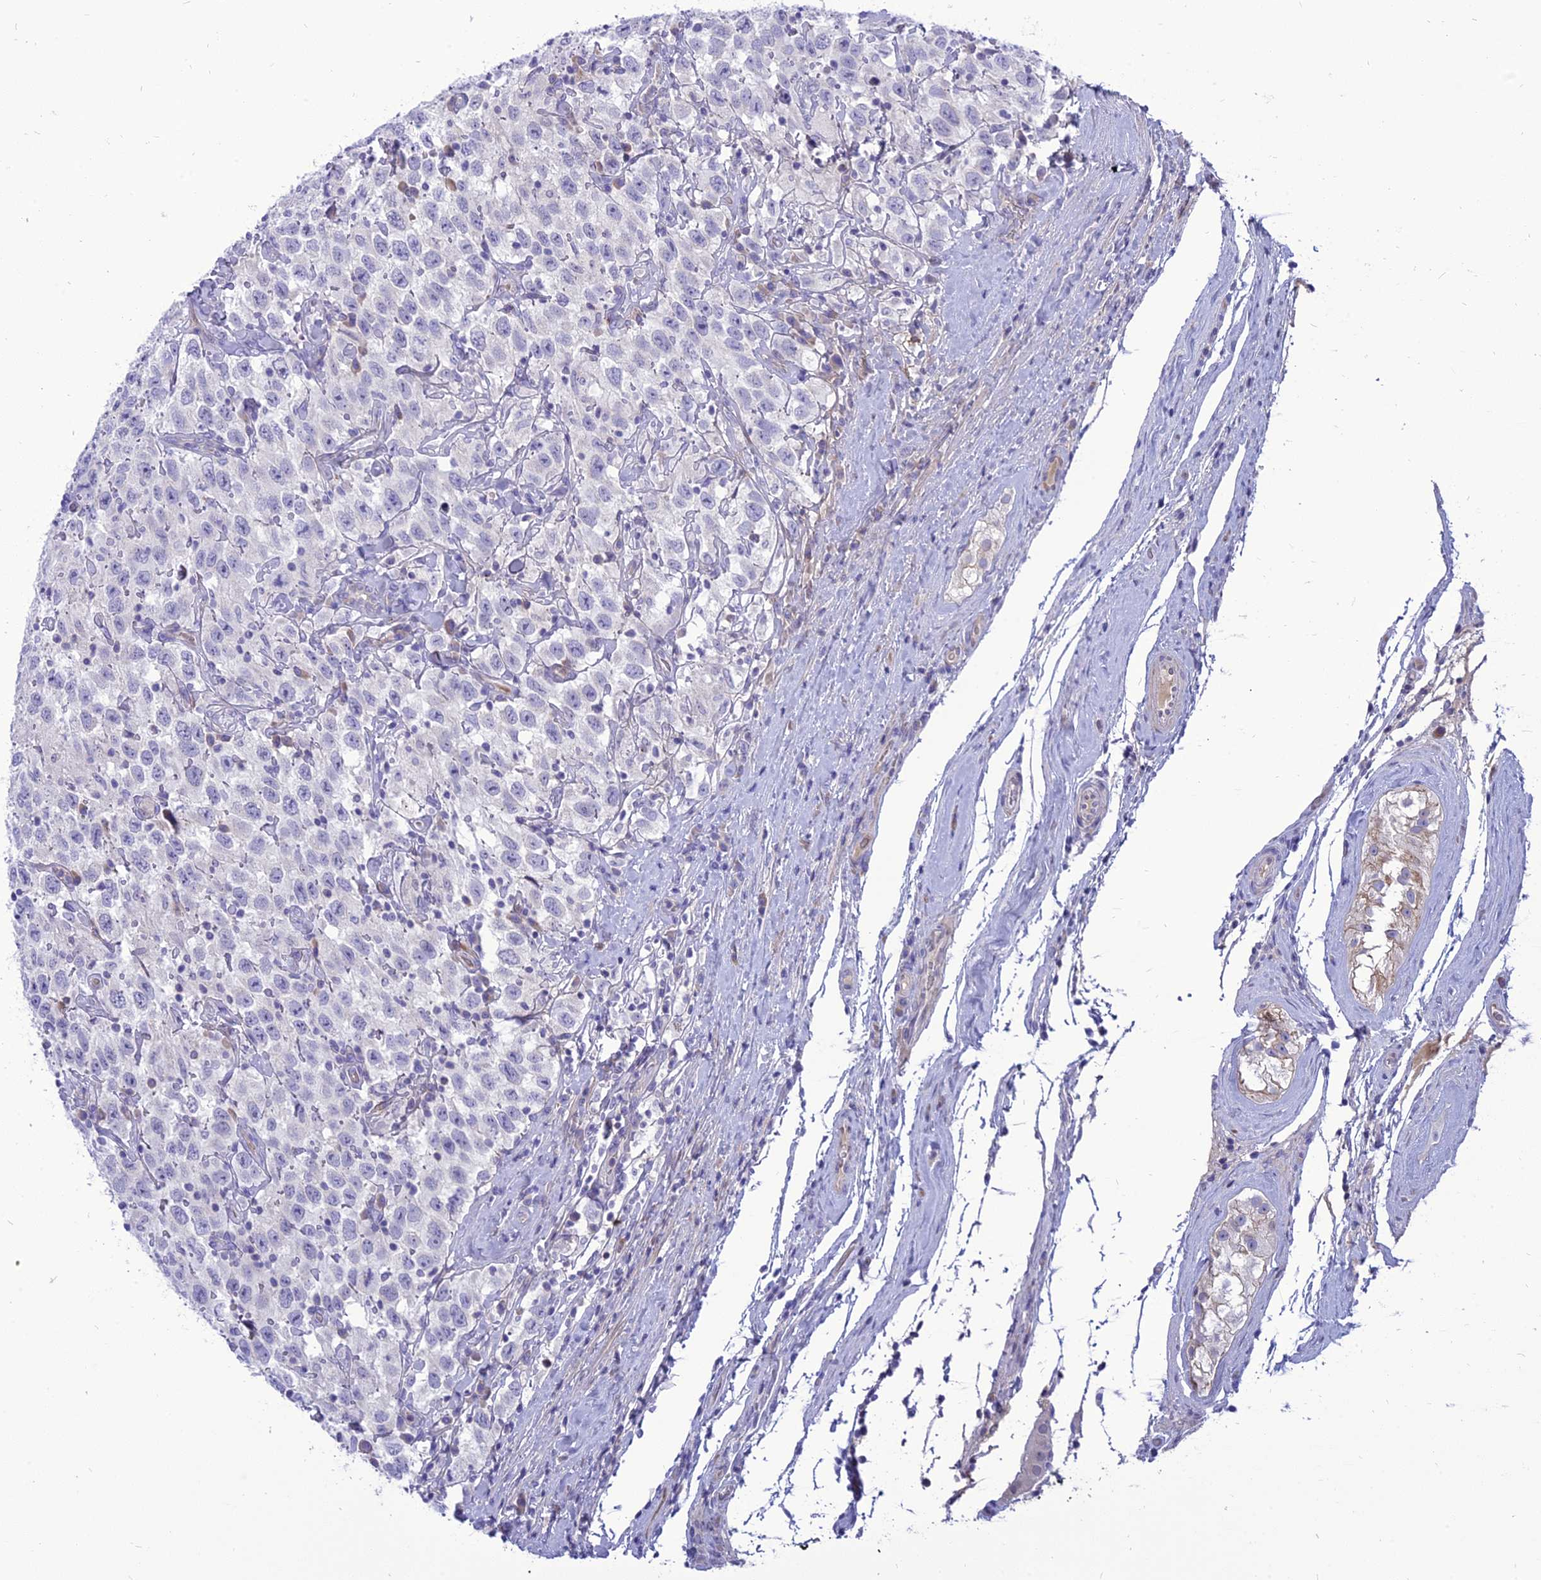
{"staining": {"intensity": "negative", "quantity": "none", "location": "none"}, "tissue": "testis cancer", "cell_type": "Tumor cells", "image_type": "cancer", "snomed": [{"axis": "morphology", "description": "Seminoma, NOS"}, {"axis": "topography", "description": "Testis"}], "caption": "IHC histopathology image of seminoma (testis) stained for a protein (brown), which demonstrates no positivity in tumor cells. (Stains: DAB IHC with hematoxylin counter stain, Microscopy: brightfield microscopy at high magnification).", "gene": "MBD3L1", "patient": {"sex": "male", "age": 41}}